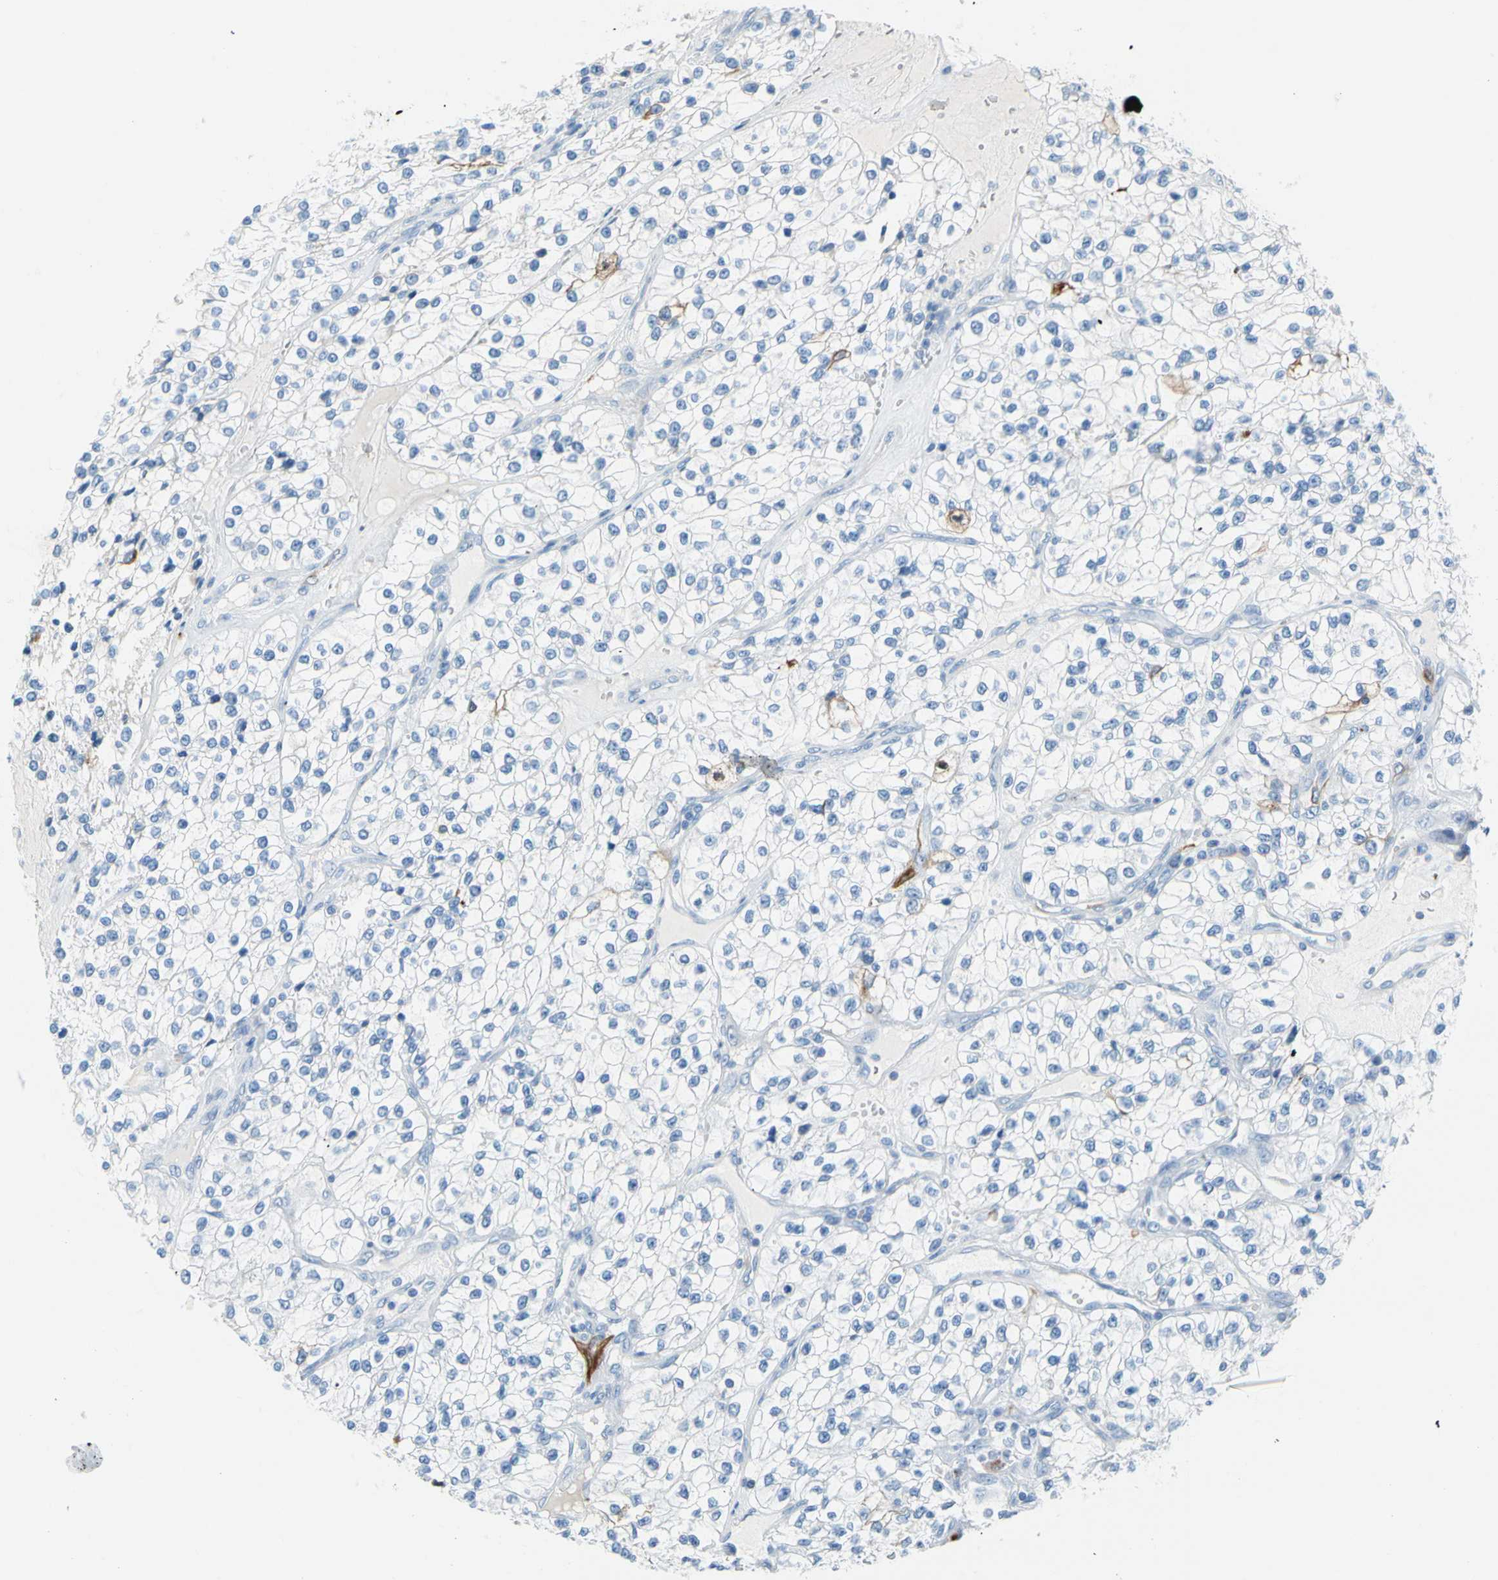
{"staining": {"intensity": "negative", "quantity": "none", "location": "none"}, "tissue": "renal cancer", "cell_type": "Tumor cells", "image_type": "cancer", "snomed": [{"axis": "morphology", "description": "Adenocarcinoma, NOS"}, {"axis": "topography", "description": "Kidney"}], "caption": "Immunohistochemistry of human renal cancer (adenocarcinoma) displays no expression in tumor cells.", "gene": "TACC3", "patient": {"sex": "female", "age": 57}}